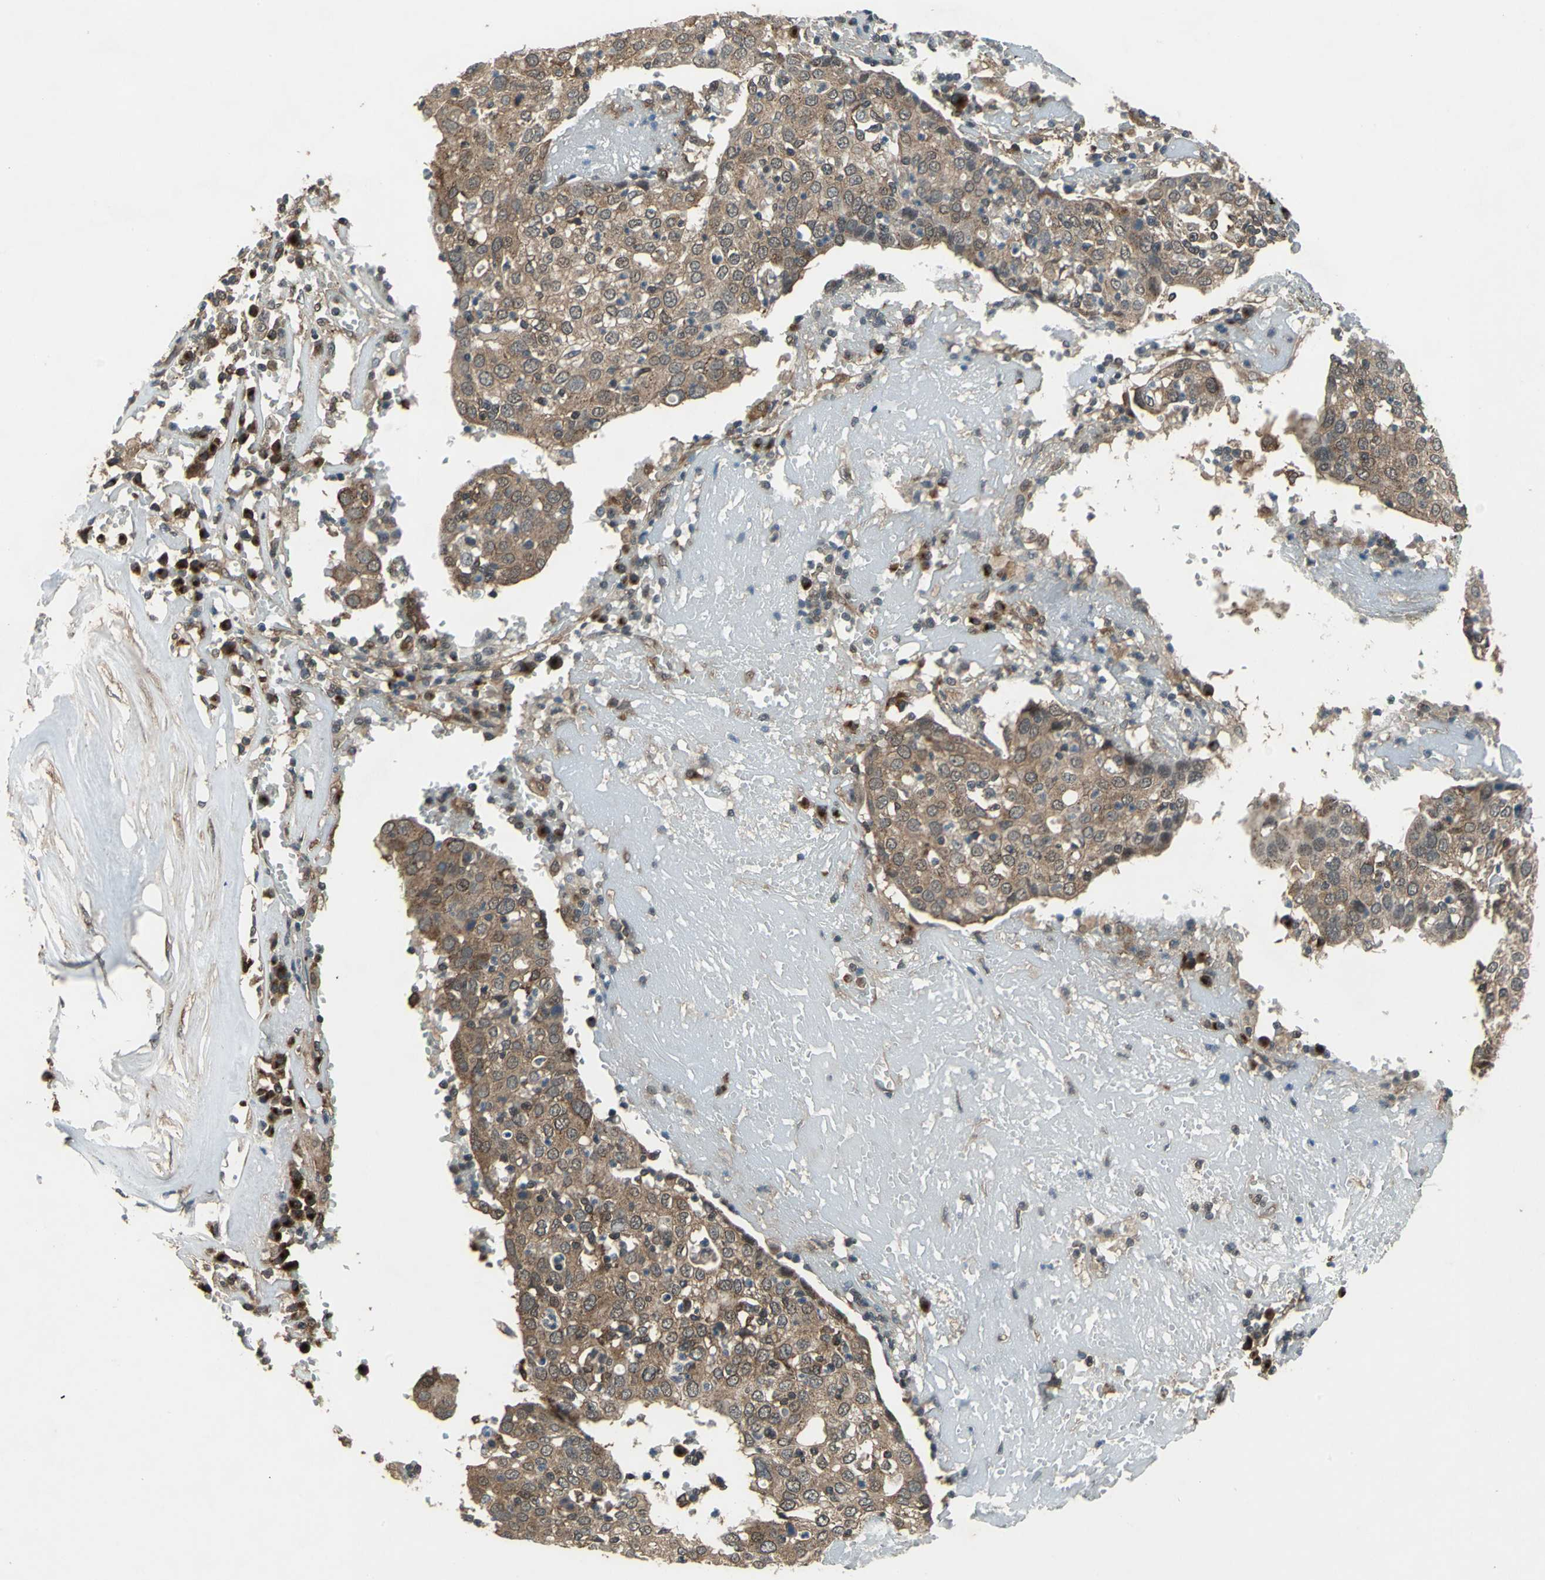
{"staining": {"intensity": "moderate", "quantity": ">75%", "location": "cytoplasmic/membranous"}, "tissue": "head and neck cancer", "cell_type": "Tumor cells", "image_type": "cancer", "snomed": [{"axis": "morphology", "description": "Adenocarcinoma, NOS"}, {"axis": "topography", "description": "Salivary gland"}, {"axis": "topography", "description": "Head-Neck"}], "caption": "Immunohistochemical staining of human head and neck adenocarcinoma demonstrates medium levels of moderate cytoplasmic/membranous expression in about >75% of tumor cells. The staining was performed using DAB (3,3'-diaminobenzidine), with brown indicating positive protein expression. Nuclei are stained blue with hematoxylin.", "gene": "NFKBIE", "patient": {"sex": "female", "age": 65}}